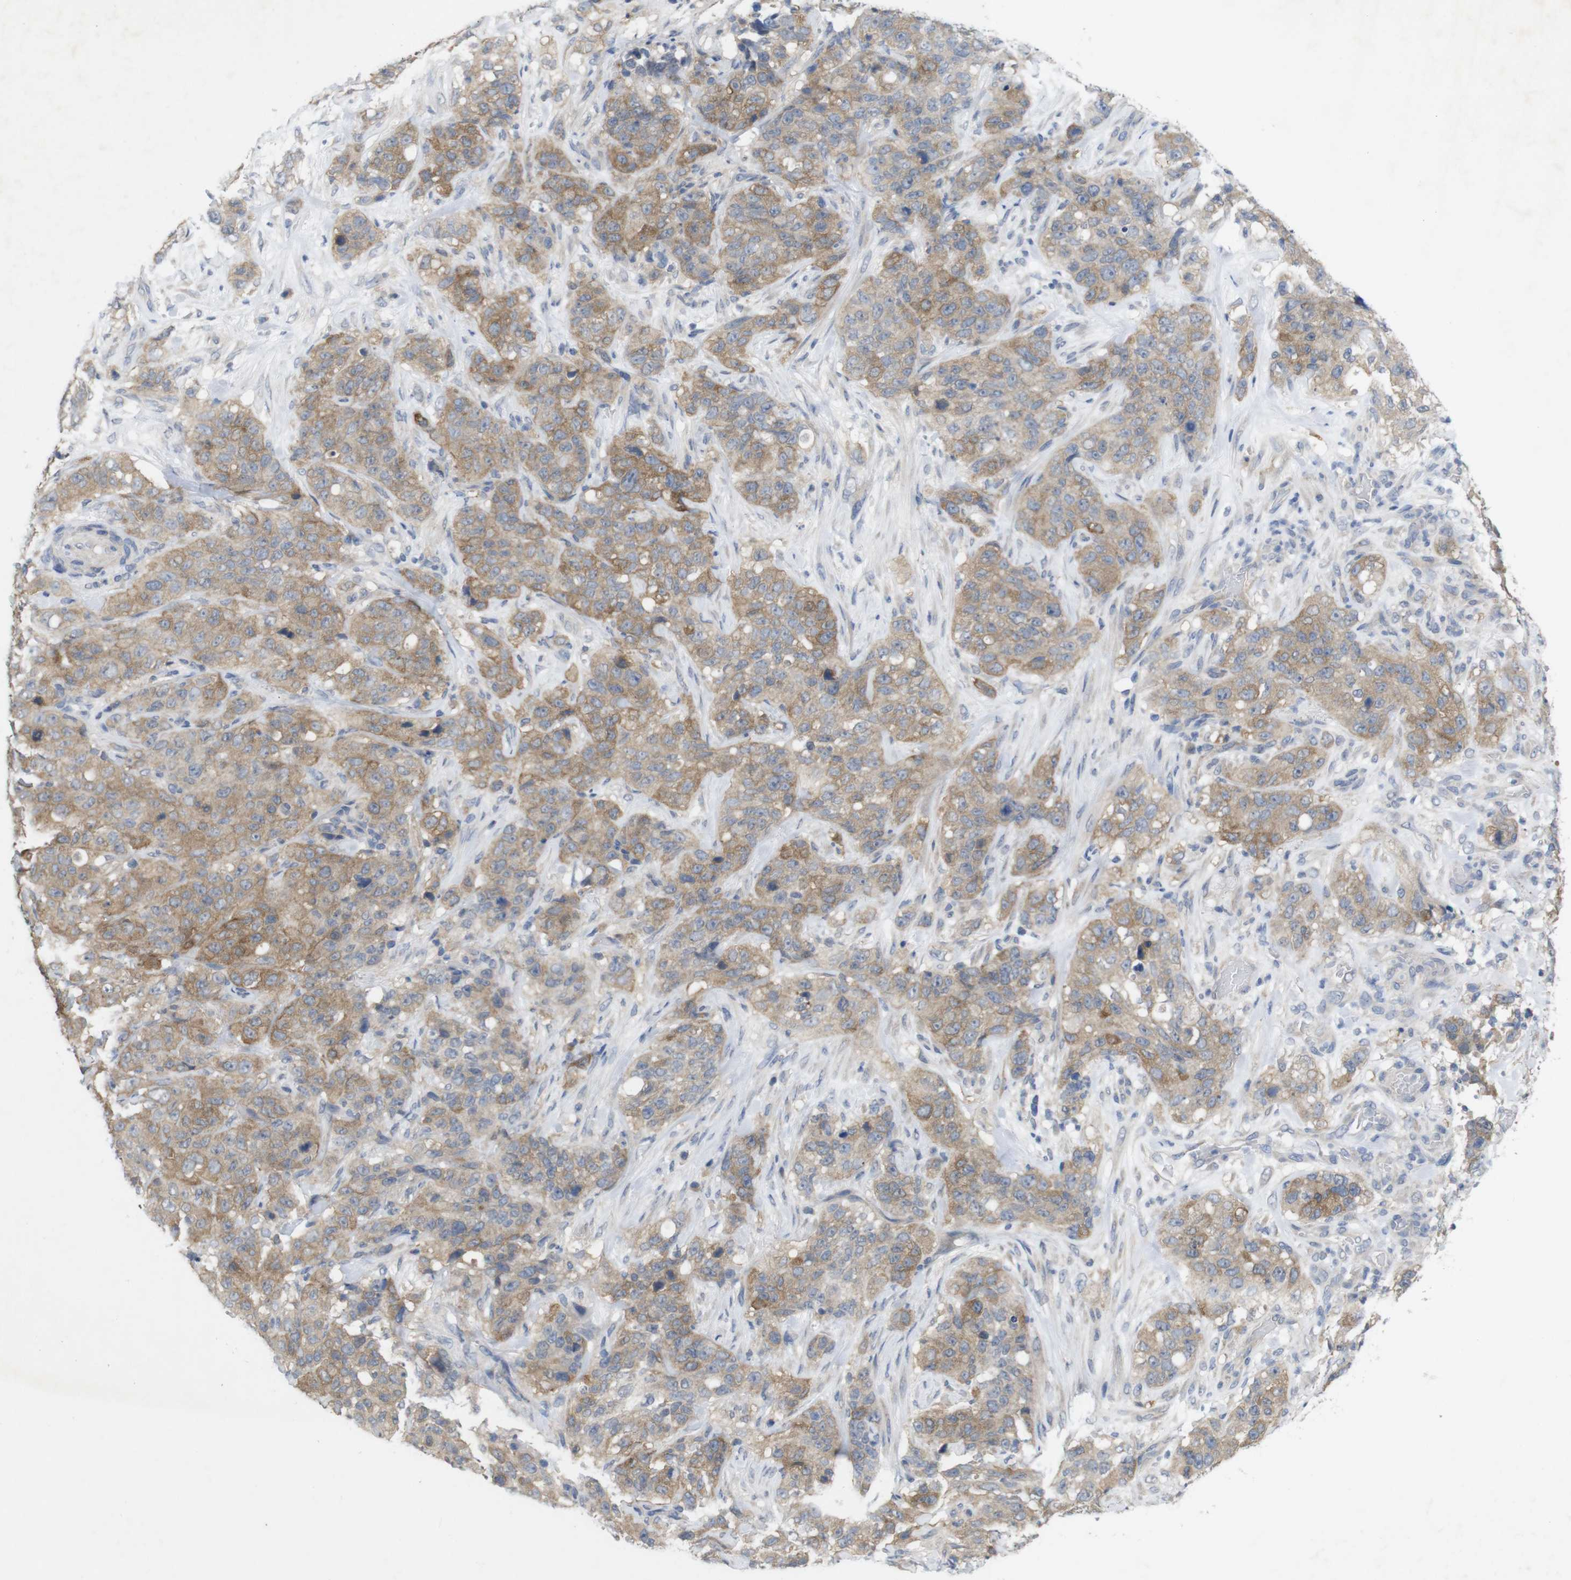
{"staining": {"intensity": "moderate", "quantity": ">75%", "location": "cytoplasmic/membranous"}, "tissue": "stomach cancer", "cell_type": "Tumor cells", "image_type": "cancer", "snomed": [{"axis": "morphology", "description": "Adenocarcinoma, NOS"}, {"axis": "topography", "description": "Stomach"}], "caption": "Tumor cells show moderate cytoplasmic/membranous positivity in about >75% of cells in adenocarcinoma (stomach).", "gene": "BCAR3", "patient": {"sex": "male", "age": 48}}